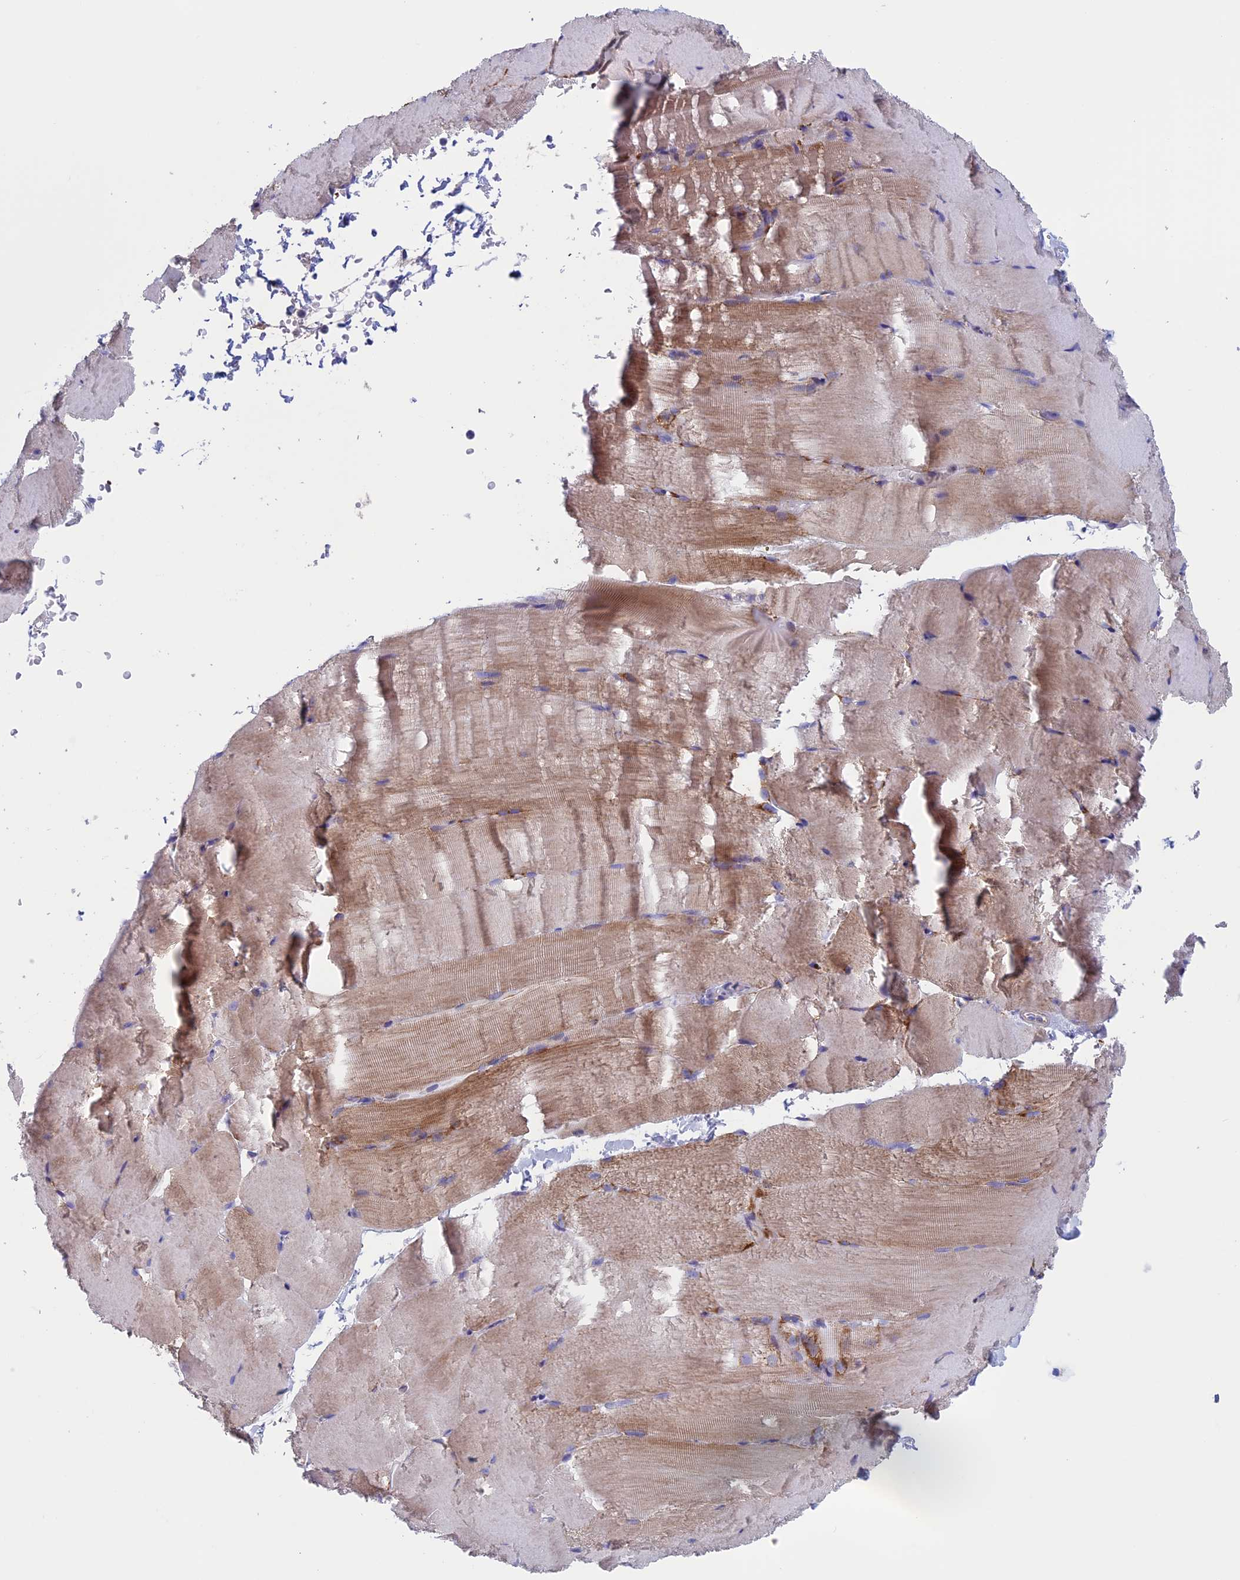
{"staining": {"intensity": "weak", "quantity": "25%-75%", "location": "cytoplasmic/membranous"}, "tissue": "skeletal muscle", "cell_type": "Myocytes", "image_type": "normal", "snomed": [{"axis": "morphology", "description": "Normal tissue, NOS"}, {"axis": "topography", "description": "Skeletal muscle"}, {"axis": "topography", "description": "Parathyroid gland"}], "caption": "Skeletal muscle stained for a protein displays weak cytoplasmic/membranous positivity in myocytes. The staining was performed using DAB (3,3'-diaminobenzidine), with brown indicating positive protein expression. Nuclei are stained blue with hematoxylin.", "gene": "NDUFB9", "patient": {"sex": "female", "age": 37}}